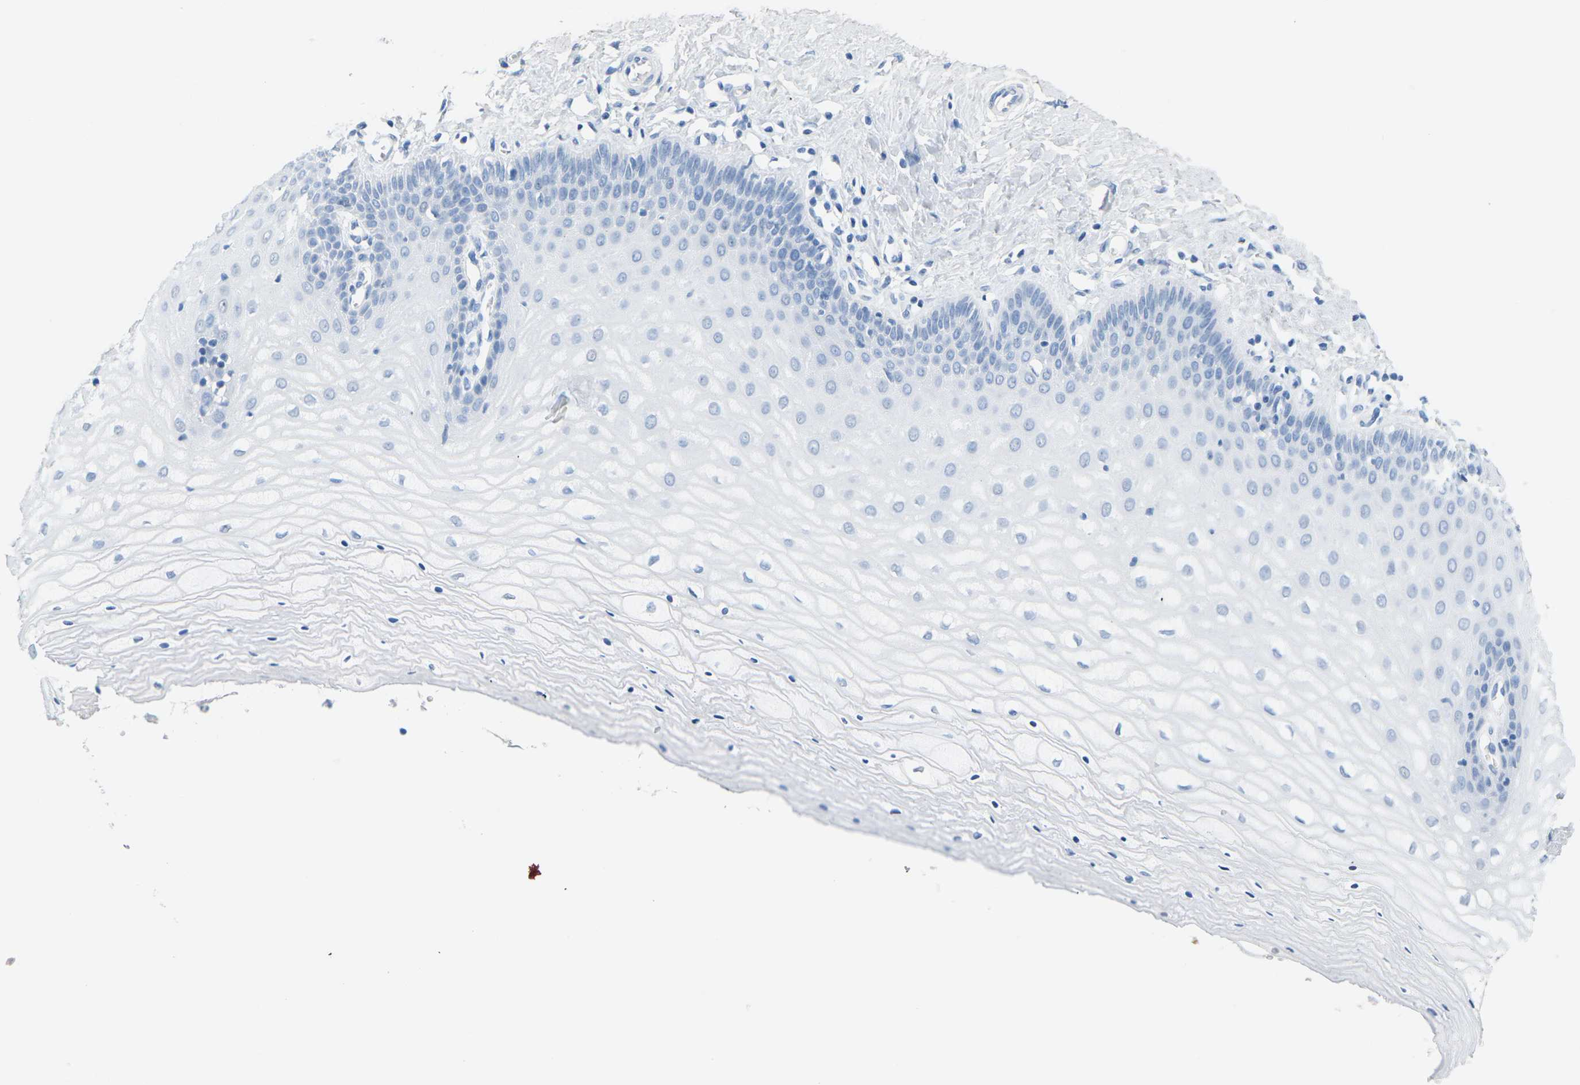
{"staining": {"intensity": "negative", "quantity": "none", "location": "none"}, "tissue": "cervix", "cell_type": "Glandular cells", "image_type": "normal", "snomed": [{"axis": "morphology", "description": "Normal tissue, NOS"}, {"axis": "topography", "description": "Cervix"}], "caption": "An image of cervix stained for a protein reveals no brown staining in glandular cells.", "gene": "CTAG1A", "patient": {"sex": "female", "age": 55}}